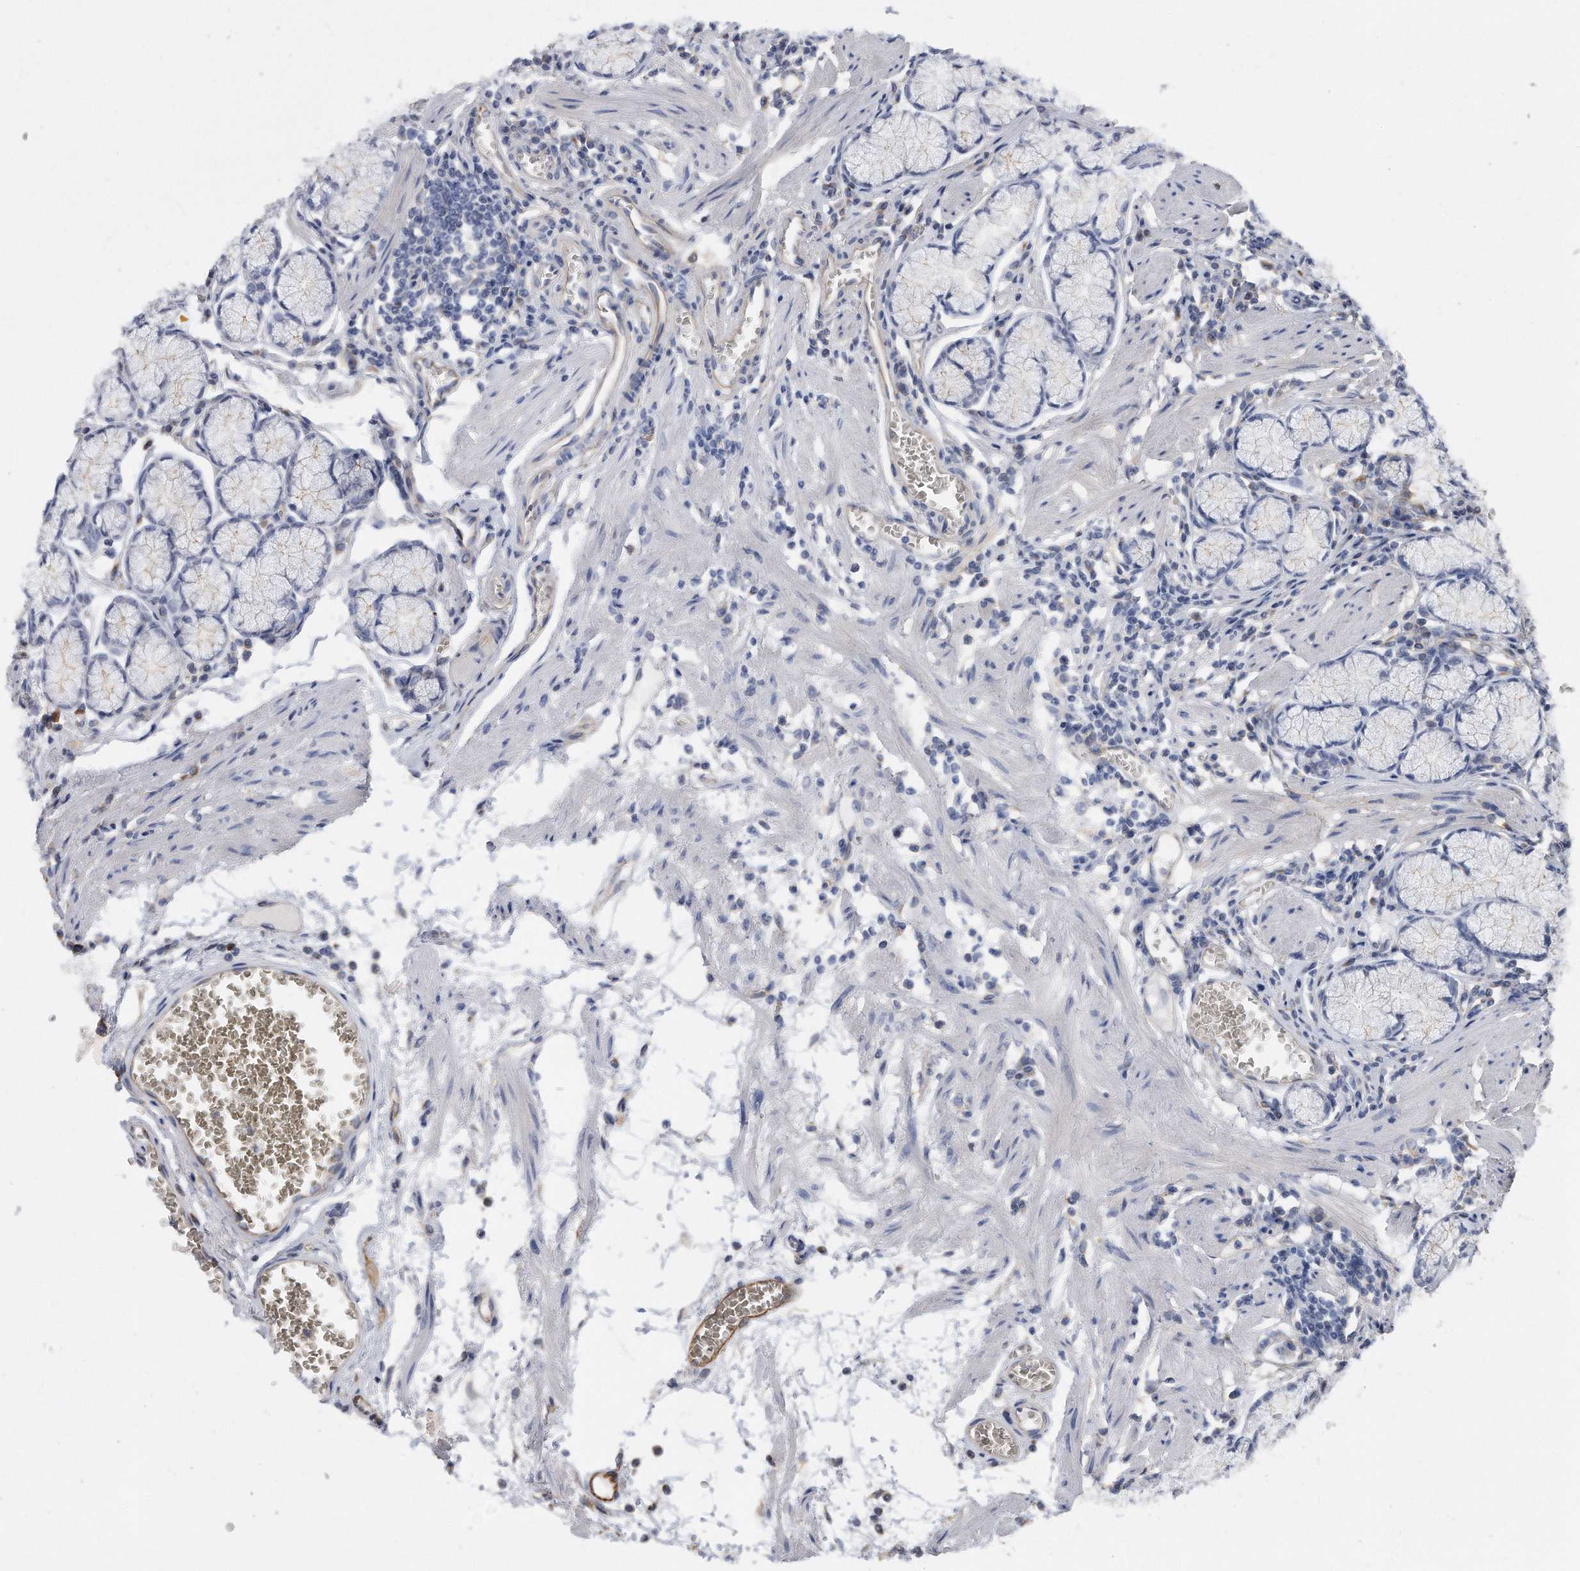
{"staining": {"intensity": "weak", "quantity": "<25%", "location": "cytoplasmic/membranous"}, "tissue": "stomach", "cell_type": "Glandular cells", "image_type": "normal", "snomed": [{"axis": "morphology", "description": "Normal tissue, NOS"}, {"axis": "topography", "description": "Stomach"}], "caption": "IHC photomicrograph of normal stomach: stomach stained with DAB demonstrates no significant protein staining in glandular cells. (Brightfield microscopy of DAB (3,3'-diaminobenzidine) immunohistochemistry (IHC) at high magnification).", "gene": "GPC1", "patient": {"sex": "male", "age": 55}}